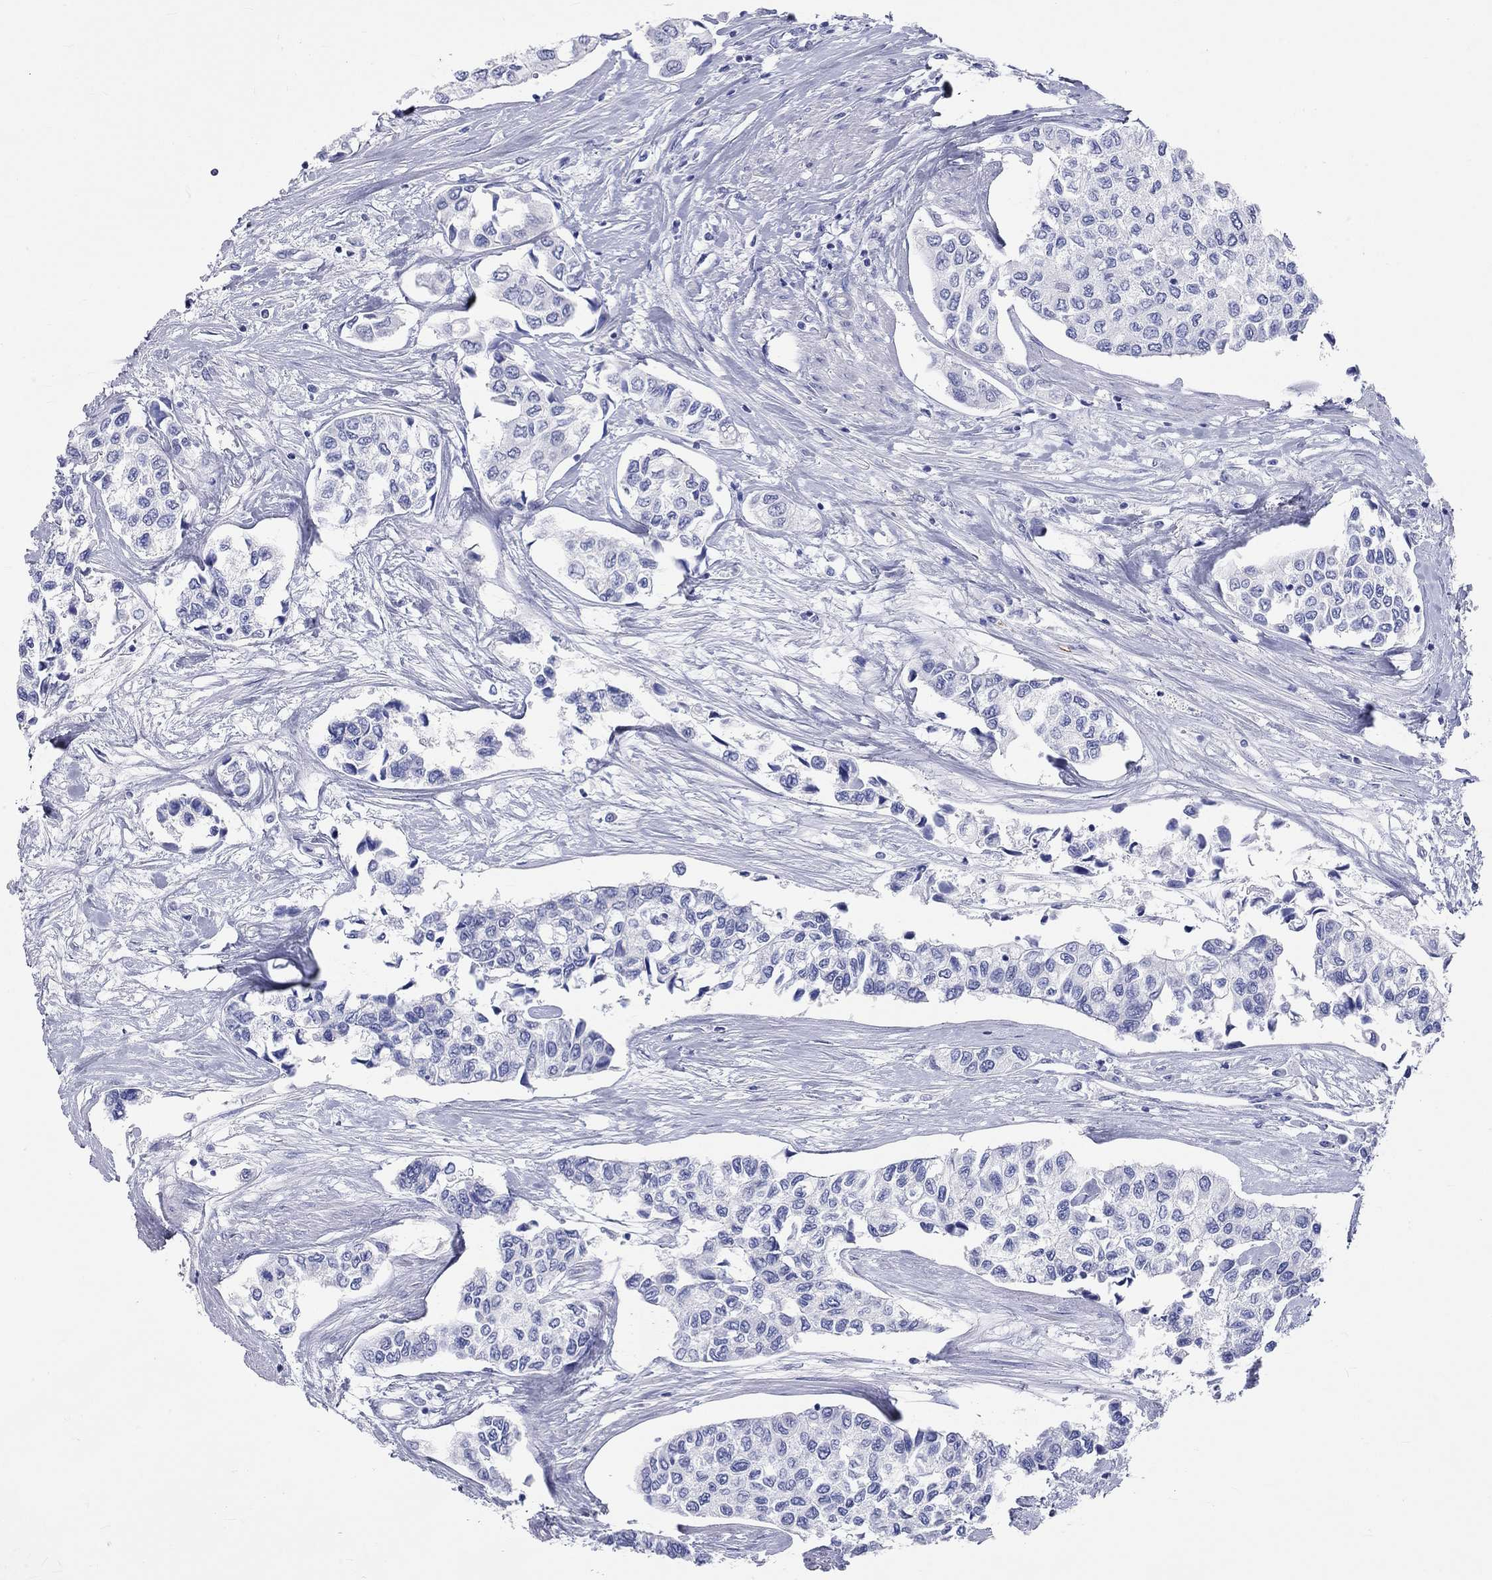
{"staining": {"intensity": "negative", "quantity": "none", "location": "none"}, "tissue": "urothelial cancer", "cell_type": "Tumor cells", "image_type": "cancer", "snomed": [{"axis": "morphology", "description": "Urothelial carcinoma, High grade"}, {"axis": "topography", "description": "Urinary bladder"}], "caption": "Immunohistochemistry image of urothelial carcinoma (high-grade) stained for a protein (brown), which exhibits no positivity in tumor cells.", "gene": "SPATA9", "patient": {"sex": "male", "age": 73}}